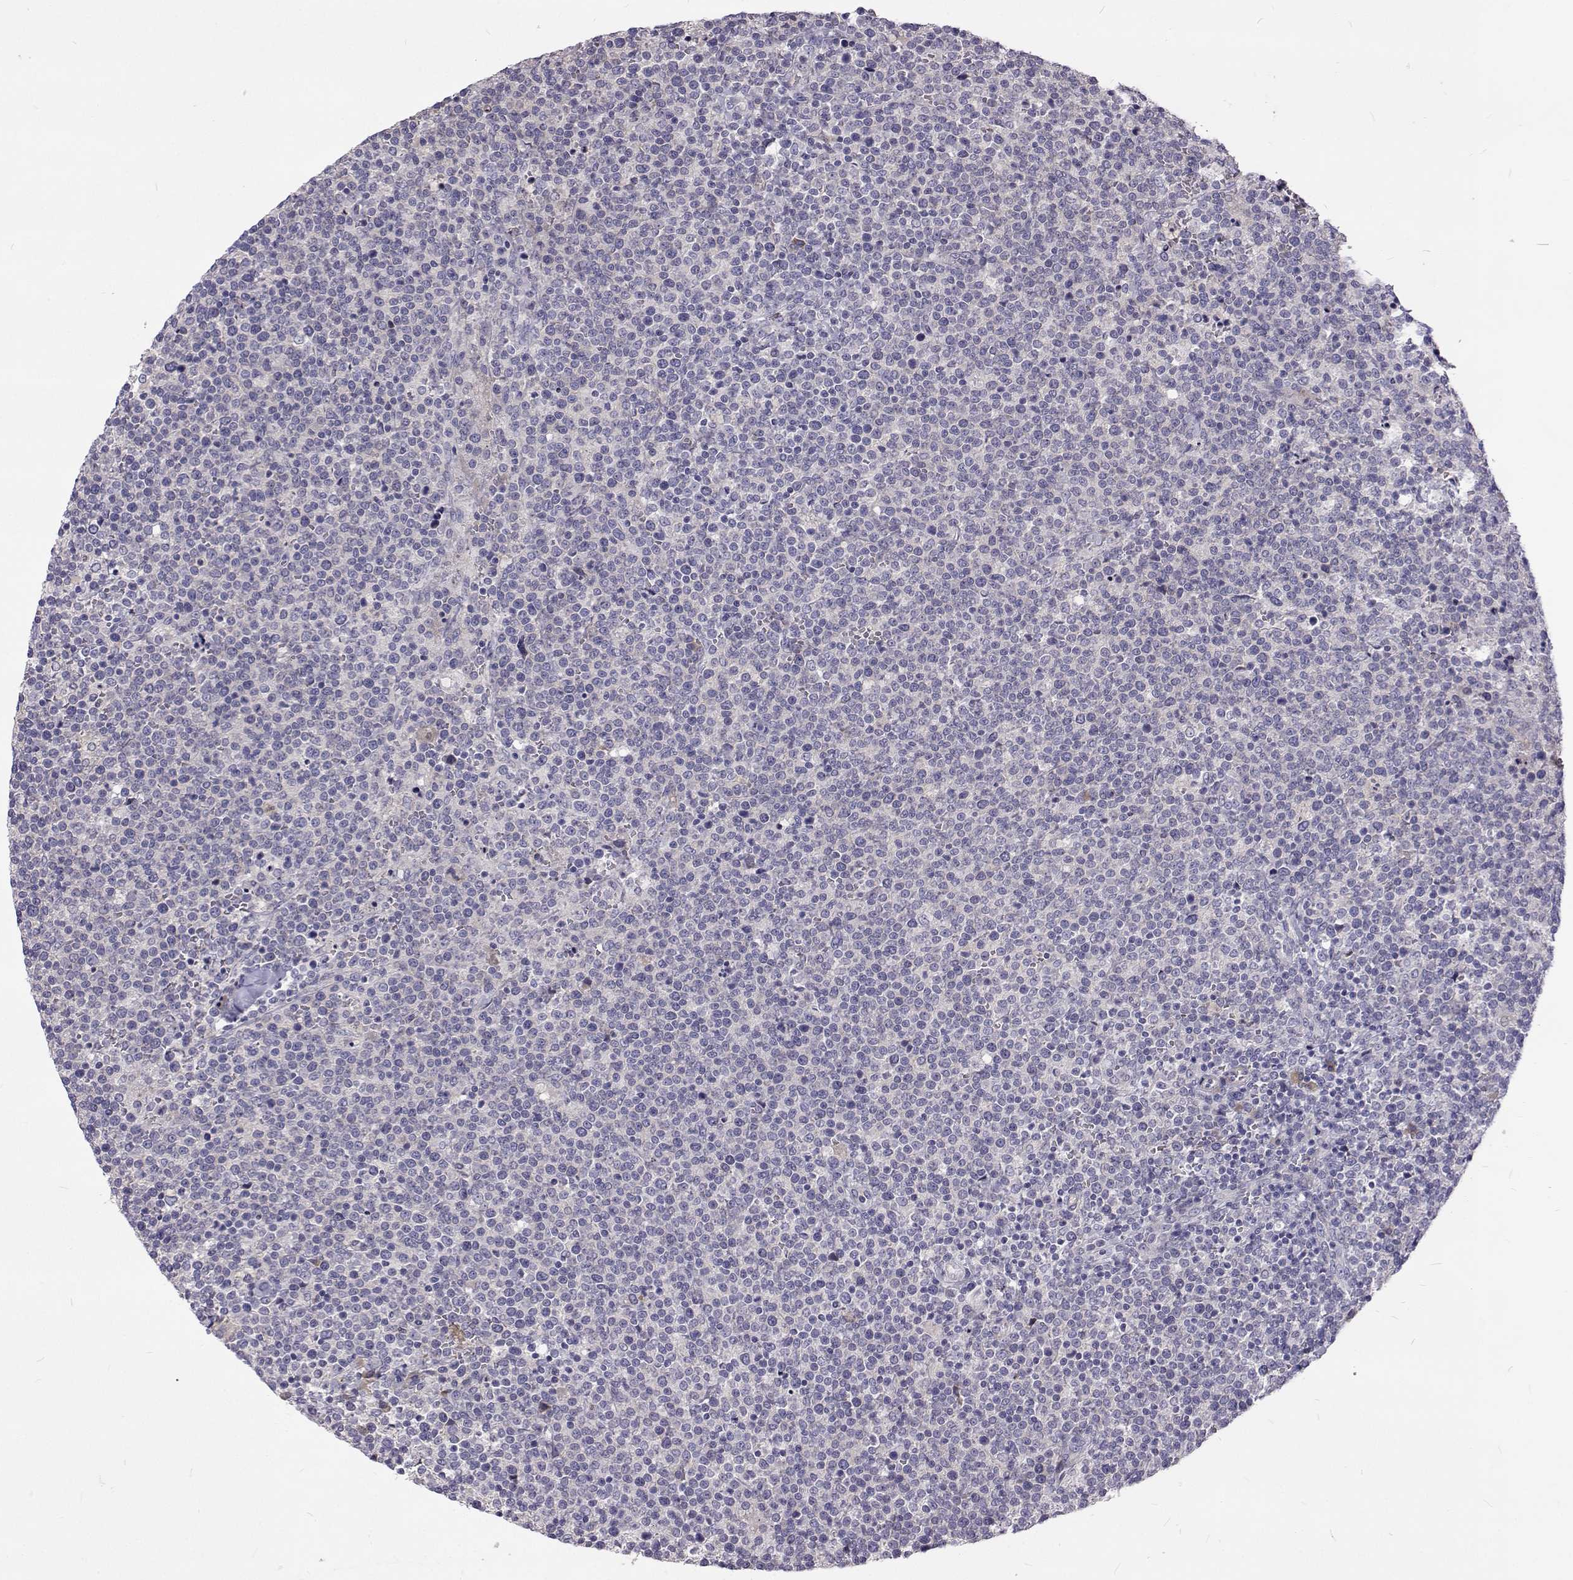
{"staining": {"intensity": "negative", "quantity": "none", "location": "none"}, "tissue": "lymphoma", "cell_type": "Tumor cells", "image_type": "cancer", "snomed": [{"axis": "morphology", "description": "Malignant lymphoma, non-Hodgkin's type, High grade"}, {"axis": "topography", "description": "Lymph node"}], "caption": "Lymphoma stained for a protein using immunohistochemistry exhibits no expression tumor cells.", "gene": "NPR3", "patient": {"sex": "male", "age": 61}}